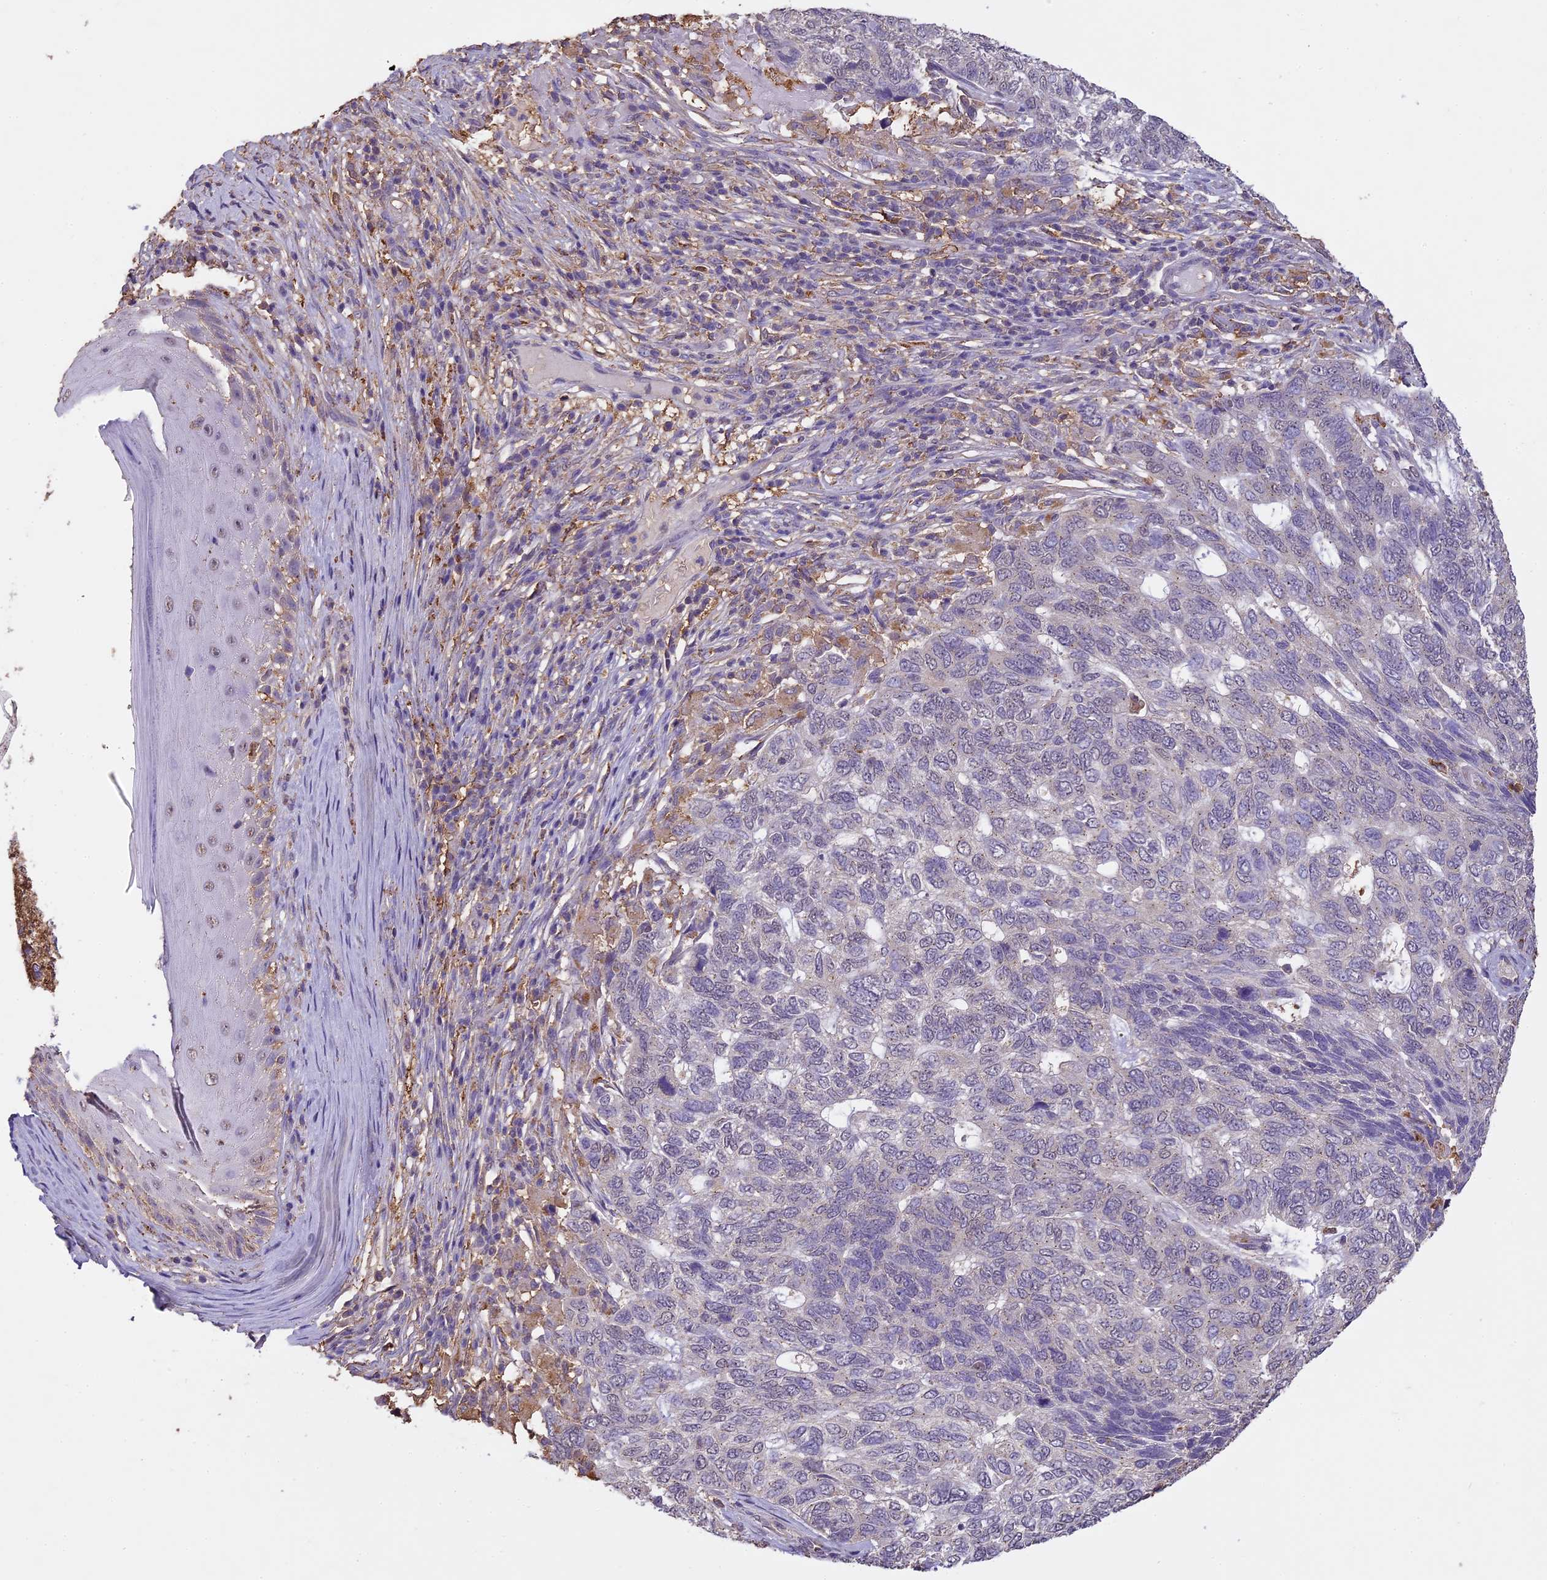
{"staining": {"intensity": "negative", "quantity": "none", "location": "none"}, "tissue": "skin cancer", "cell_type": "Tumor cells", "image_type": "cancer", "snomed": [{"axis": "morphology", "description": "Basal cell carcinoma"}, {"axis": "topography", "description": "Skin"}], "caption": "The immunohistochemistry (IHC) photomicrograph has no significant staining in tumor cells of skin basal cell carcinoma tissue.", "gene": "ARHGAP19", "patient": {"sex": "female", "age": 65}}